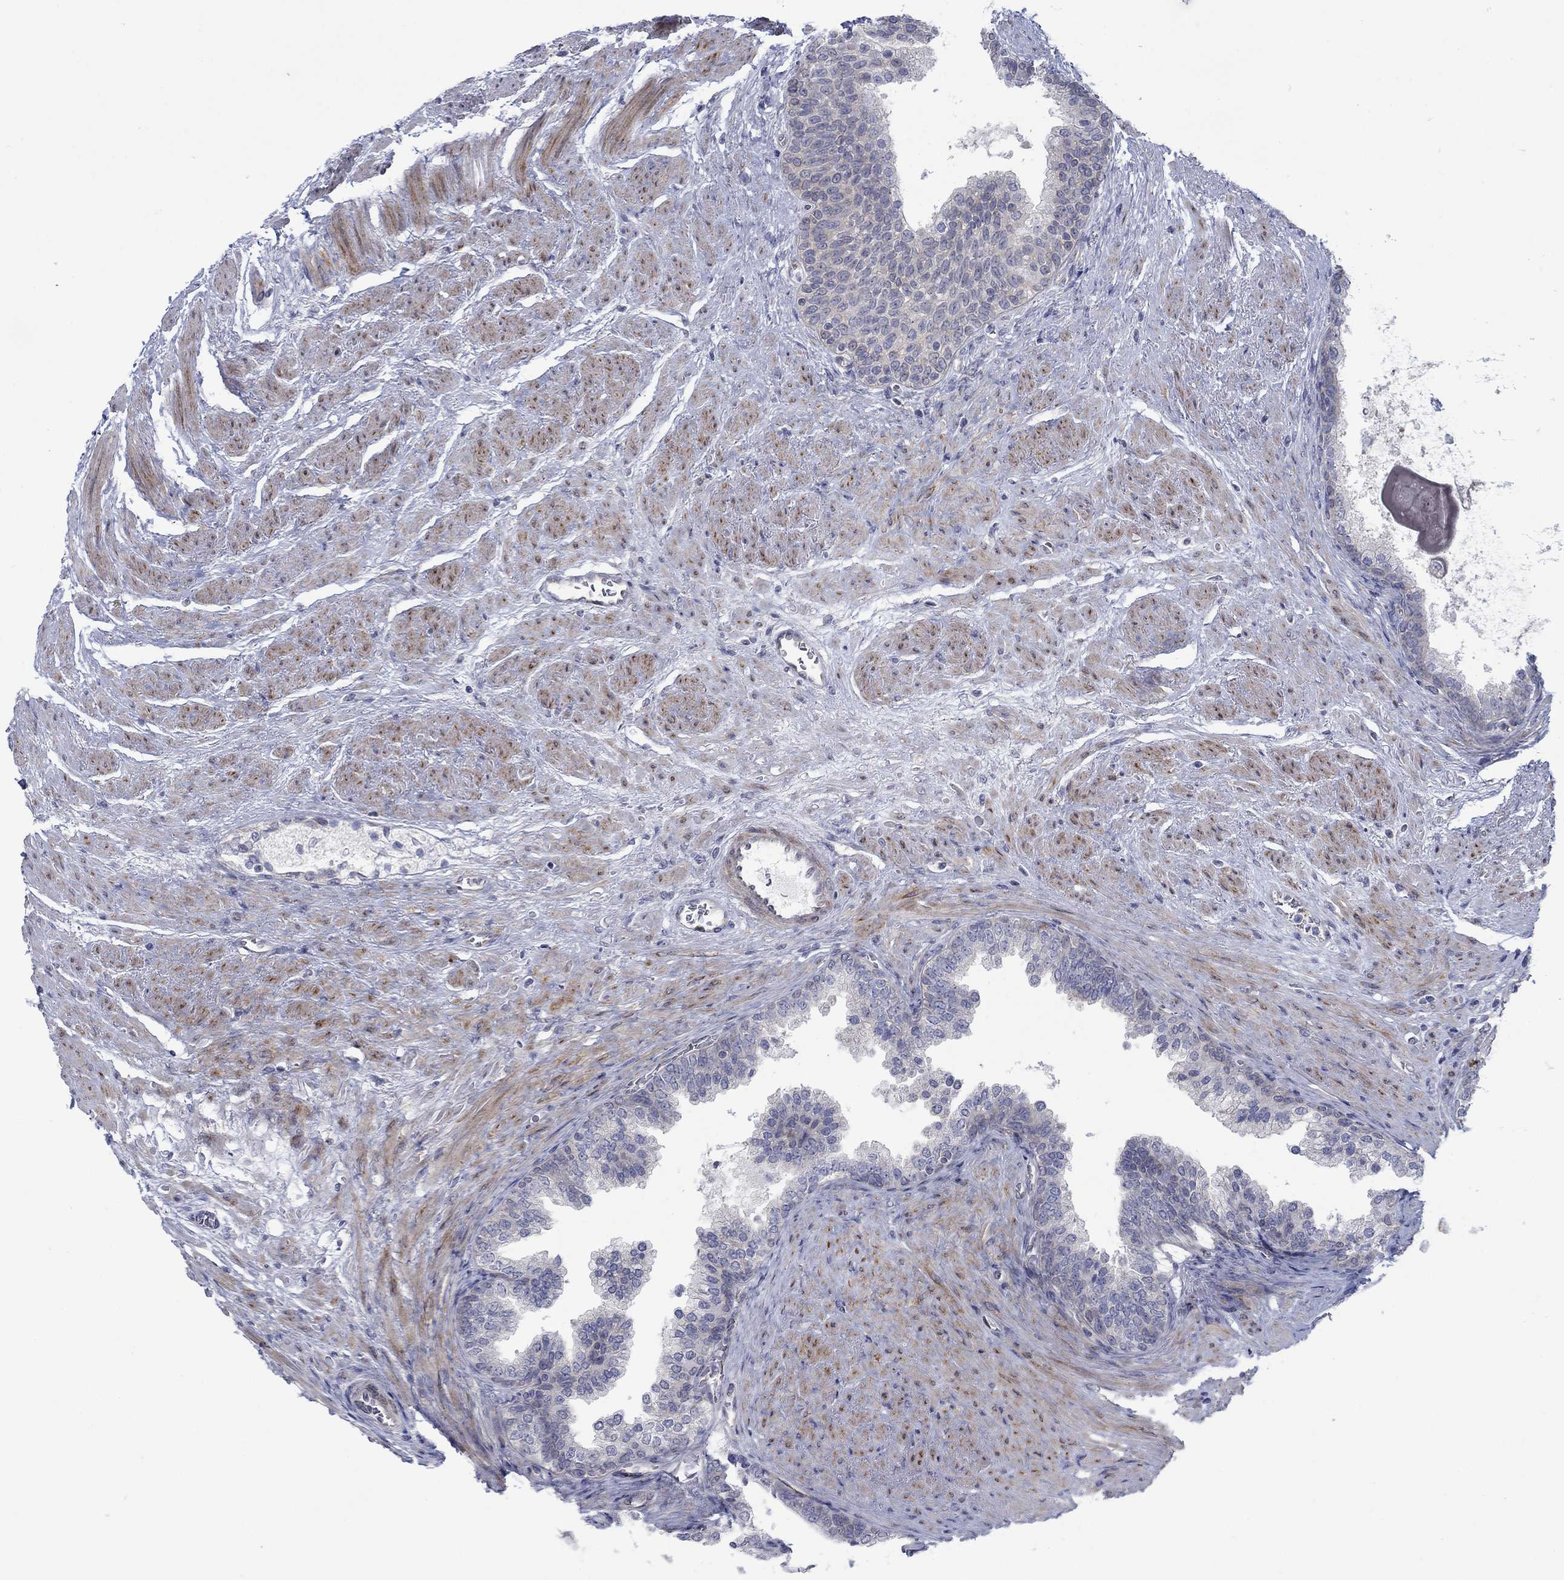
{"staining": {"intensity": "negative", "quantity": "none", "location": "none"}, "tissue": "prostate cancer", "cell_type": "Tumor cells", "image_type": "cancer", "snomed": [{"axis": "morphology", "description": "Adenocarcinoma, NOS"}, {"axis": "topography", "description": "Prostate and seminal vesicle, NOS"}, {"axis": "topography", "description": "Prostate"}], "caption": "The IHC histopathology image has no significant positivity in tumor cells of prostate cancer tissue.", "gene": "FXR1", "patient": {"sex": "male", "age": 62}}